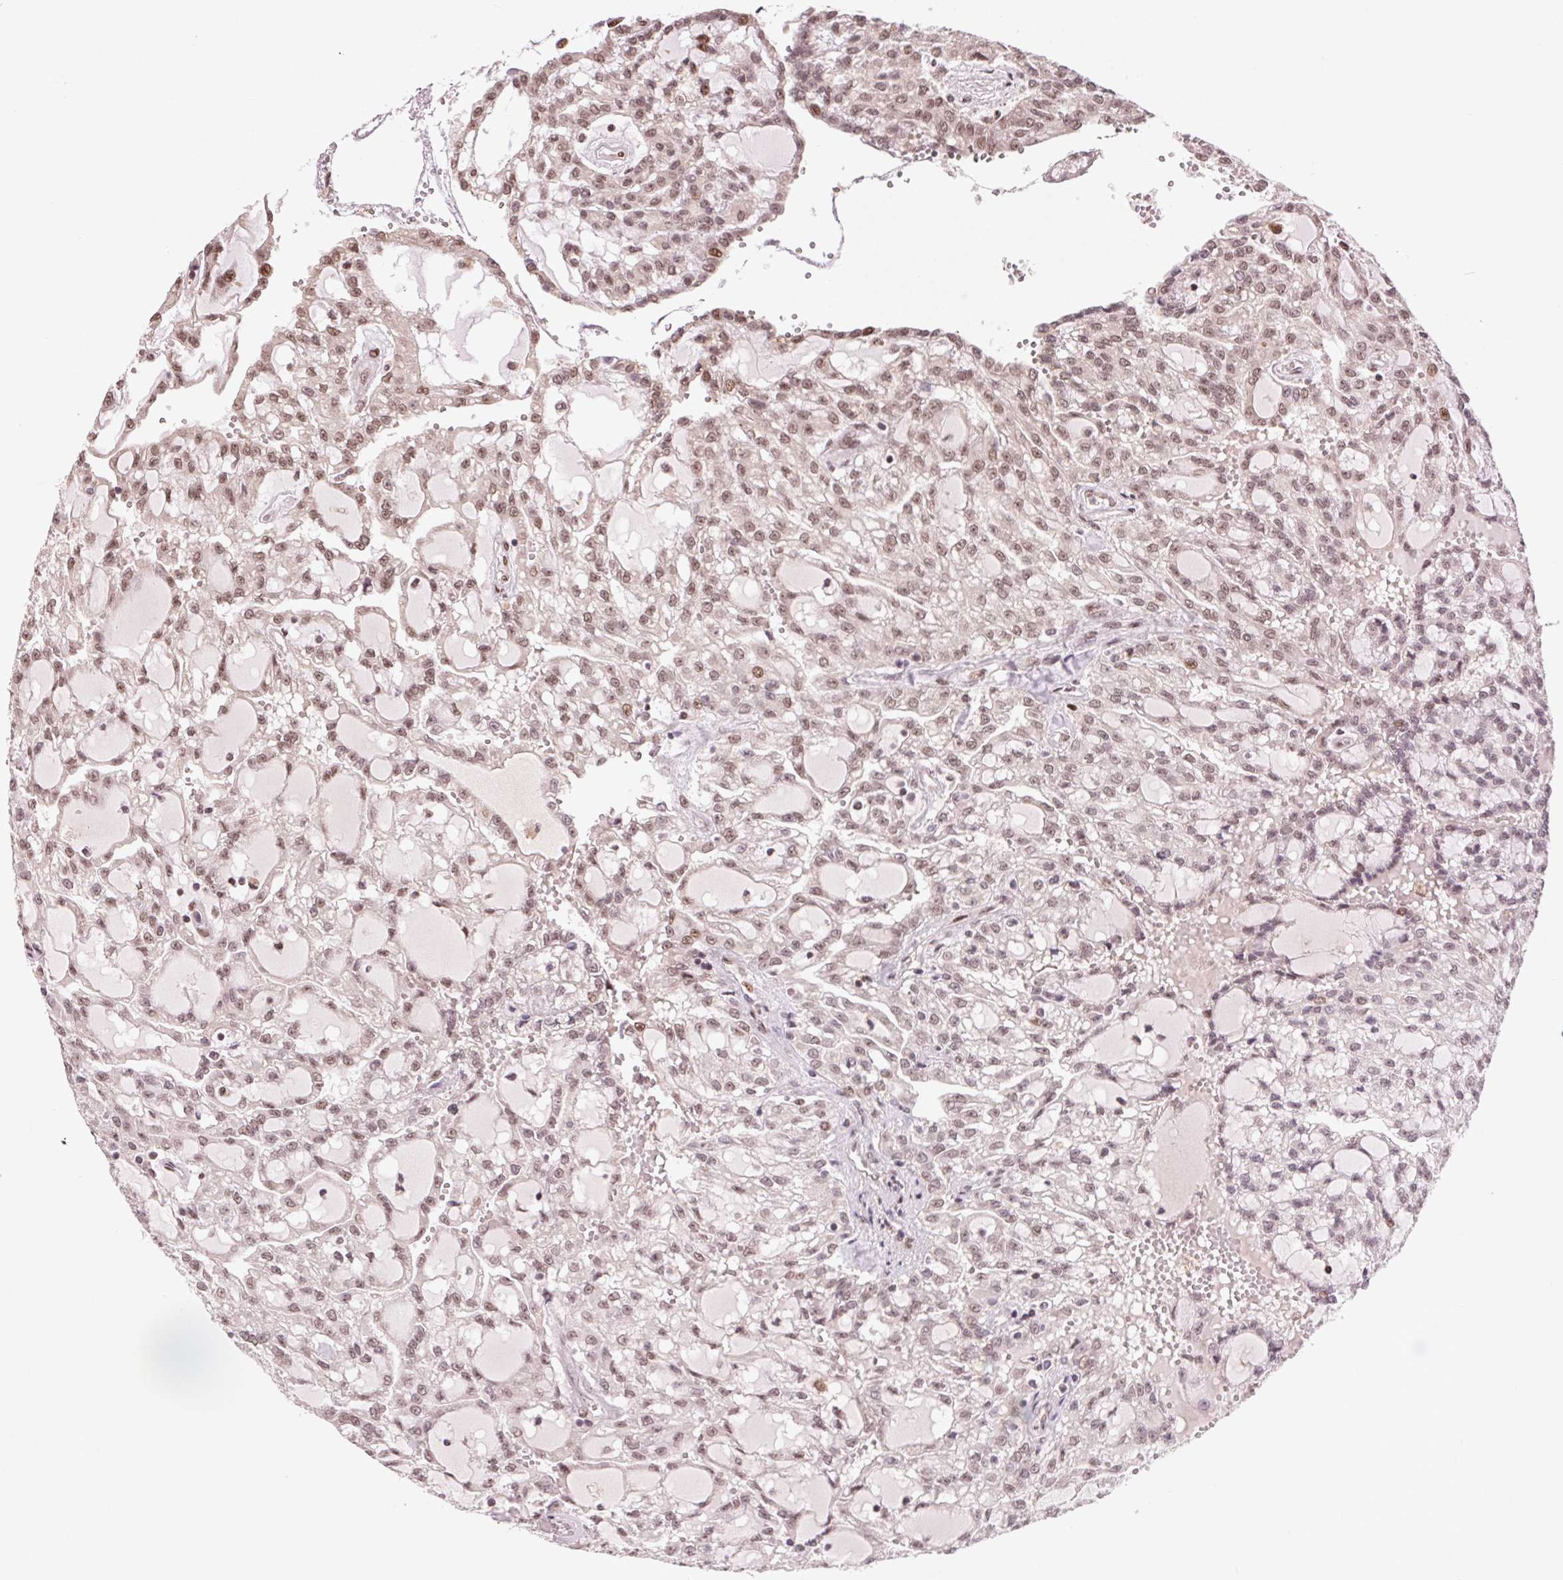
{"staining": {"intensity": "moderate", "quantity": ">75%", "location": "nuclear"}, "tissue": "renal cancer", "cell_type": "Tumor cells", "image_type": "cancer", "snomed": [{"axis": "morphology", "description": "Adenocarcinoma, NOS"}, {"axis": "topography", "description": "Kidney"}], "caption": "Tumor cells demonstrate medium levels of moderate nuclear expression in approximately >75% of cells in human renal cancer (adenocarcinoma).", "gene": "RAD23A", "patient": {"sex": "male", "age": 63}}